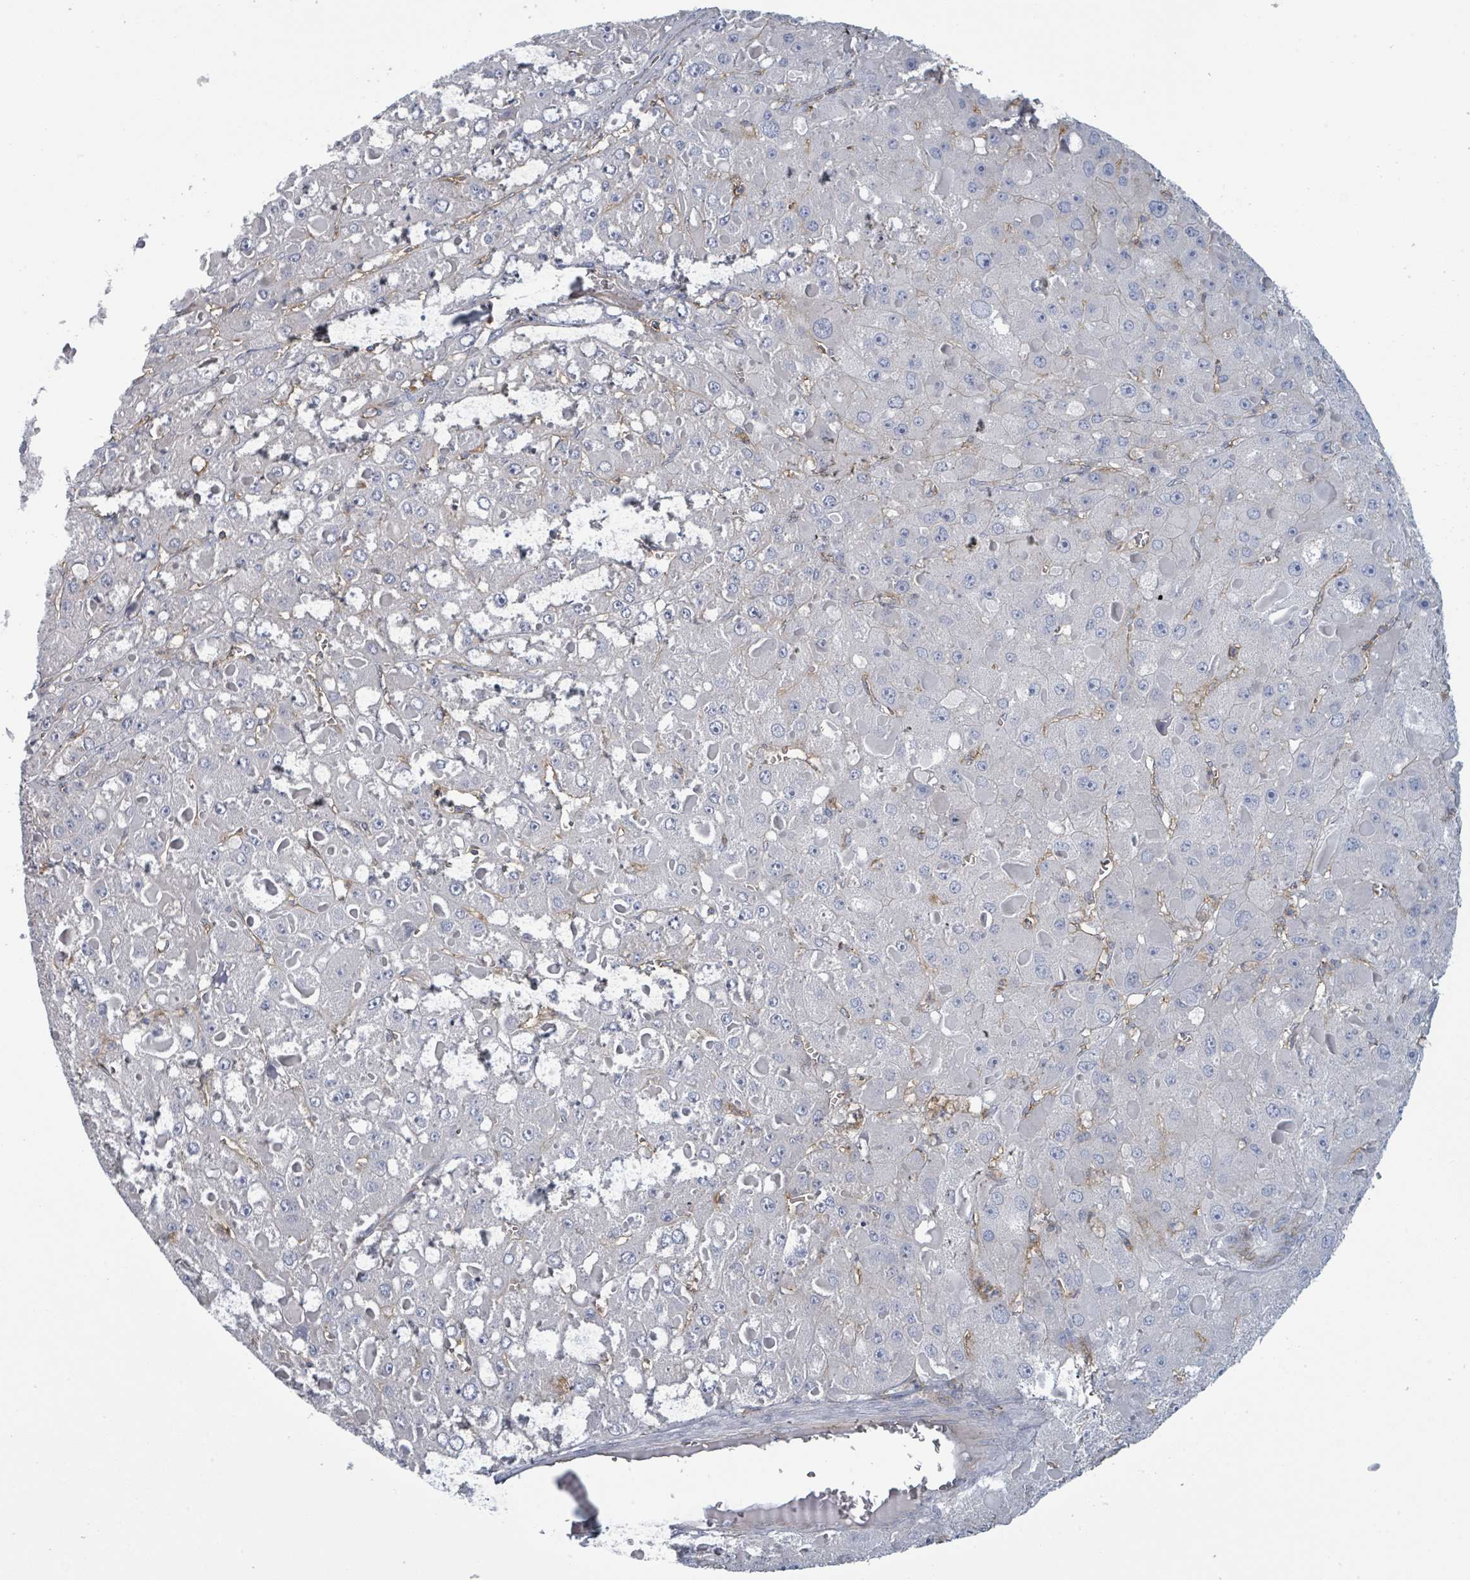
{"staining": {"intensity": "negative", "quantity": "none", "location": "none"}, "tissue": "liver cancer", "cell_type": "Tumor cells", "image_type": "cancer", "snomed": [{"axis": "morphology", "description": "Carcinoma, Hepatocellular, NOS"}, {"axis": "topography", "description": "Liver"}], "caption": "Photomicrograph shows no significant protein expression in tumor cells of hepatocellular carcinoma (liver).", "gene": "TNFRSF14", "patient": {"sex": "female", "age": 73}}